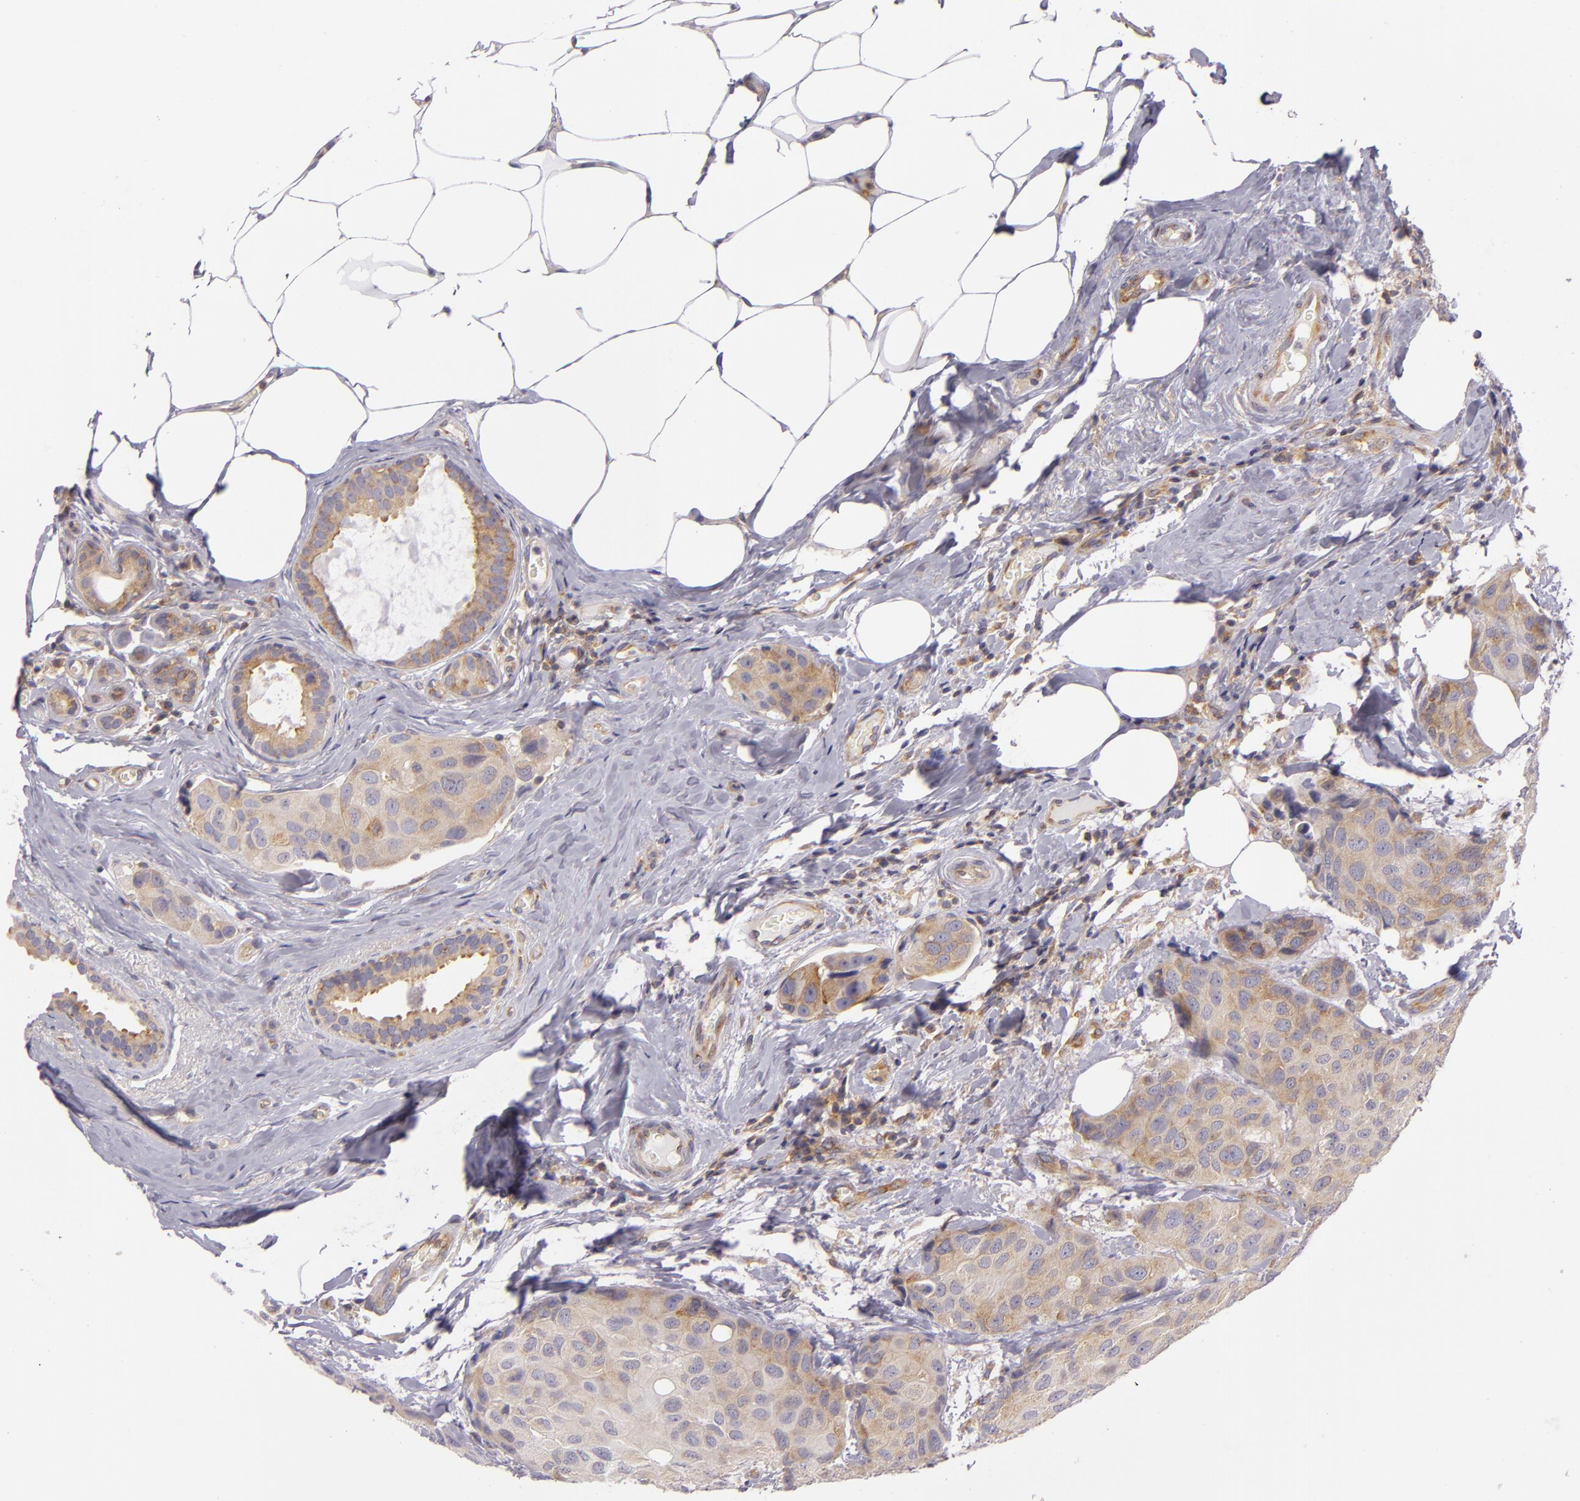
{"staining": {"intensity": "weak", "quantity": ">75%", "location": "cytoplasmic/membranous"}, "tissue": "breast cancer", "cell_type": "Tumor cells", "image_type": "cancer", "snomed": [{"axis": "morphology", "description": "Duct carcinoma"}, {"axis": "topography", "description": "Breast"}], "caption": "Breast cancer stained with a protein marker demonstrates weak staining in tumor cells.", "gene": "UPF3B", "patient": {"sex": "female", "age": 68}}